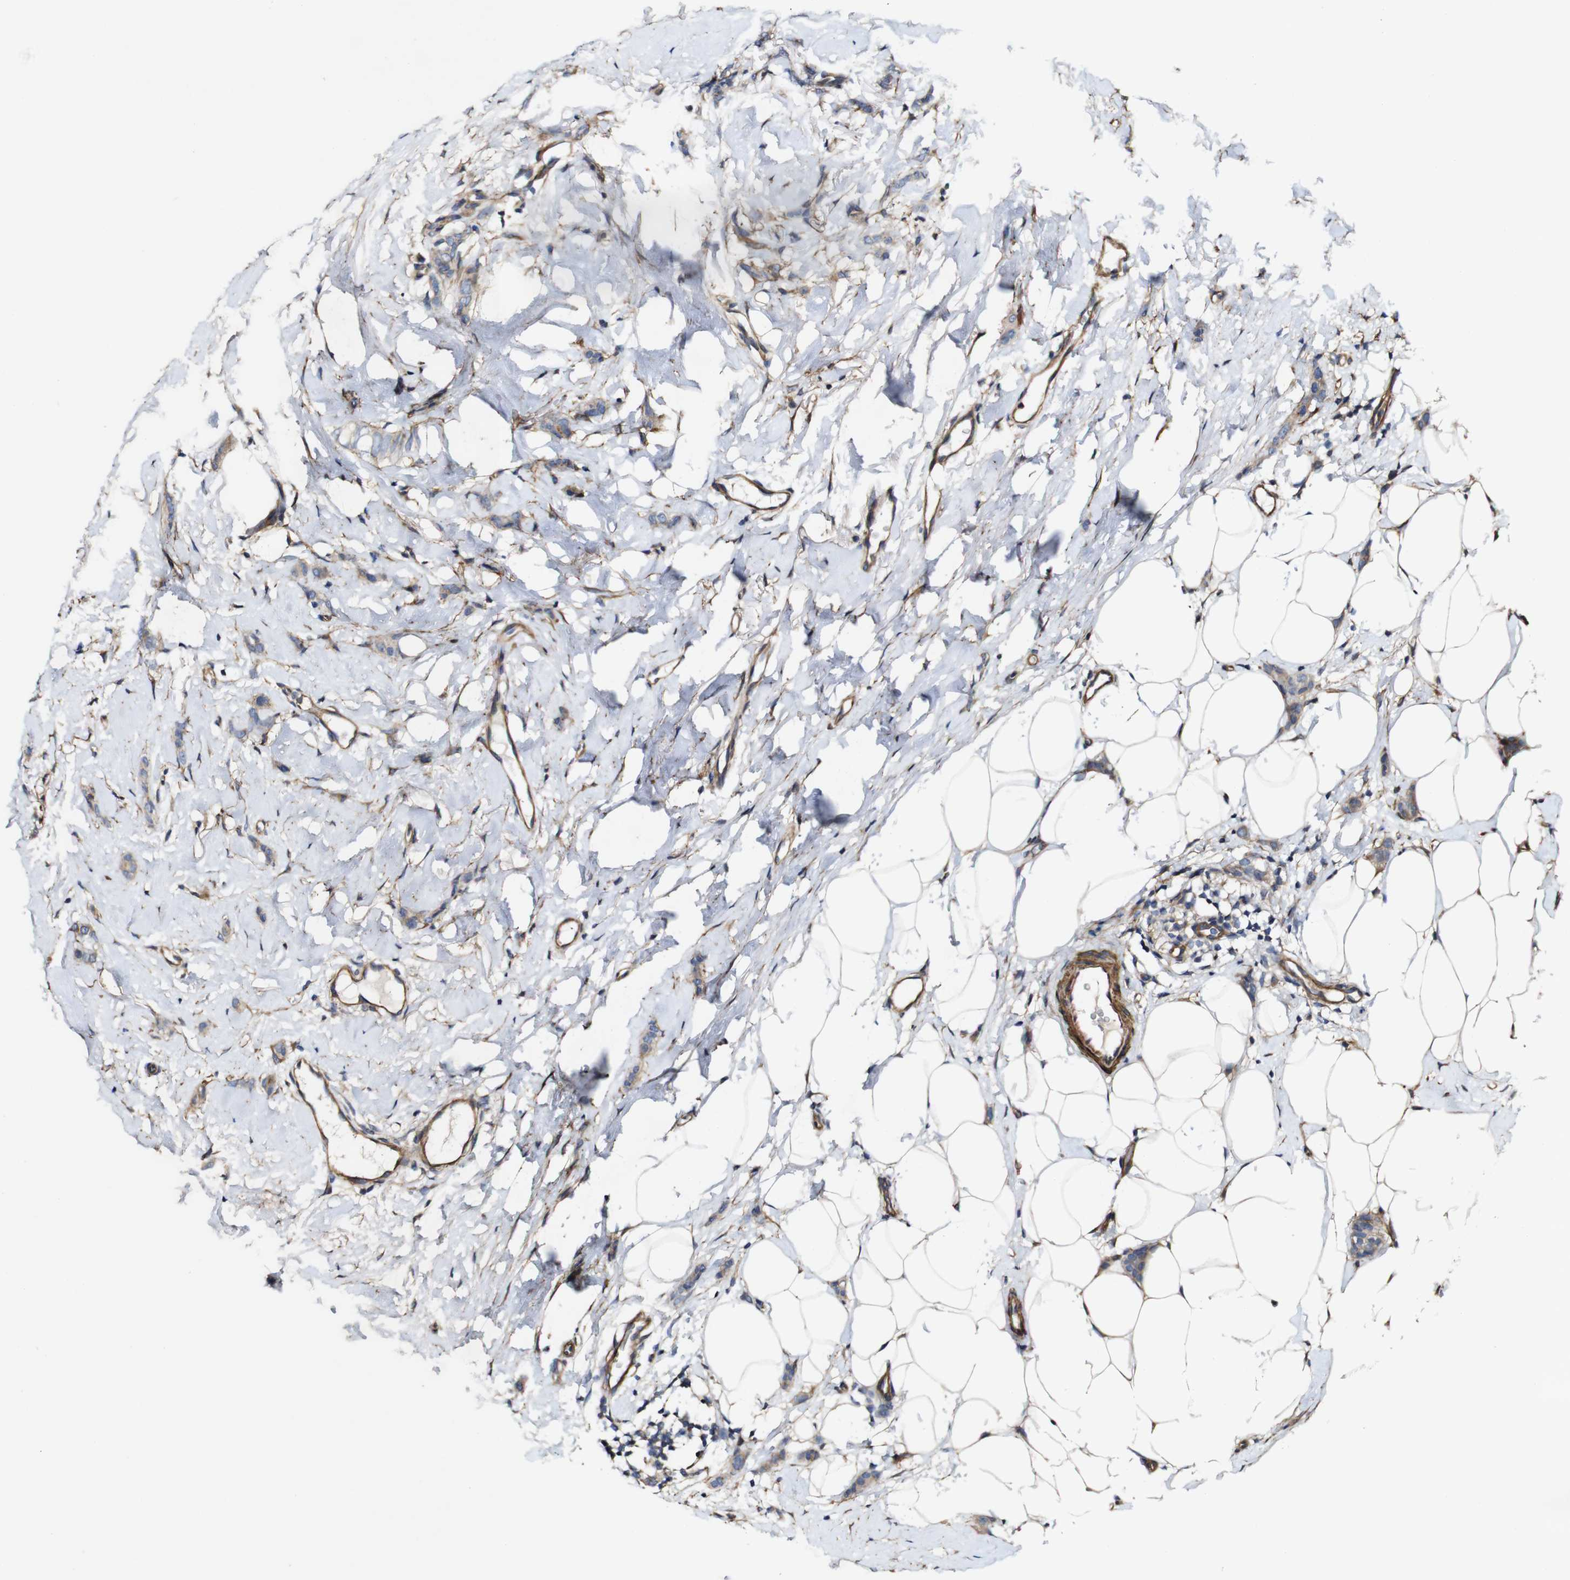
{"staining": {"intensity": "weak", "quantity": ">75%", "location": "cytoplasmic/membranous"}, "tissue": "breast cancer", "cell_type": "Tumor cells", "image_type": "cancer", "snomed": [{"axis": "morphology", "description": "Lobular carcinoma"}, {"axis": "topography", "description": "Skin"}, {"axis": "topography", "description": "Breast"}], "caption": "Immunohistochemical staining of human breast cancer (lobular carcinoma) exhibits low levels of weak cytoplasmic/membranous protein staining in approximately >75% of tumor cells. Using DAB (brown) and hematoxylin (blue) stains, captured at high magnification using brightfield microscopy.", "gene": "GSDME", "patient": {"sex": "female", "age": 46}}